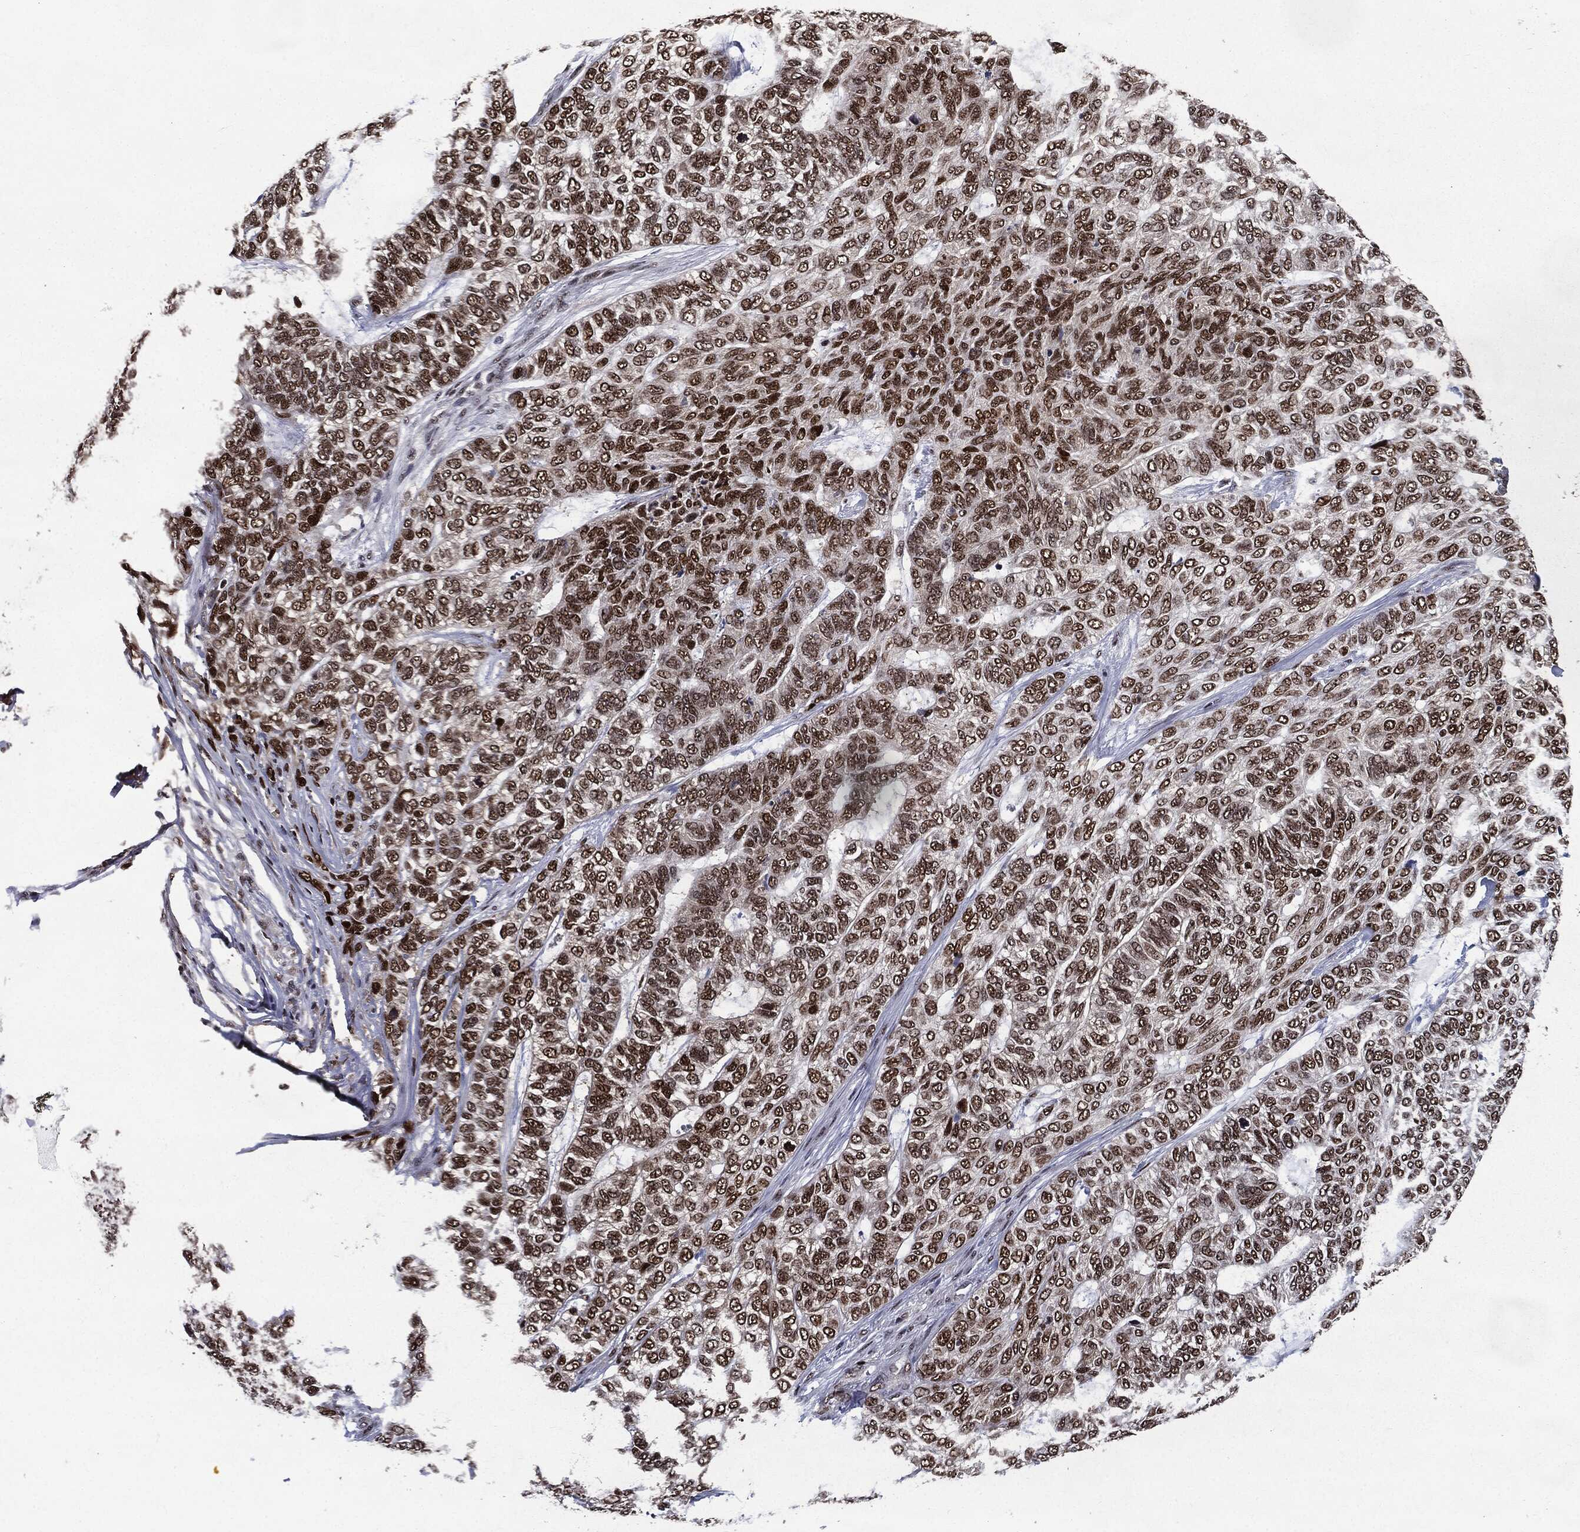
{"staining": {"intensity": "strong", "quantity": "25%-75%", "location": "nuclear"}, "tissue": "skin cancer", "cell_type": "Tumor cells", "image_type": "cancer", "snomed": [{"axis": "morphology", "description": "Basal cell carcinoma"}, {"axis": "topography", "description": "Skin"}], "caption": "A high-resolution histopathology image shows immunohistochemistry (IHC) staining of skin cancer (basal cell carcinoma), which shows strong nuclear staining in approximately 25%-75% of tumor cells.", "gene": "JUN", "patient": {"sex": "female", "age": 65}}